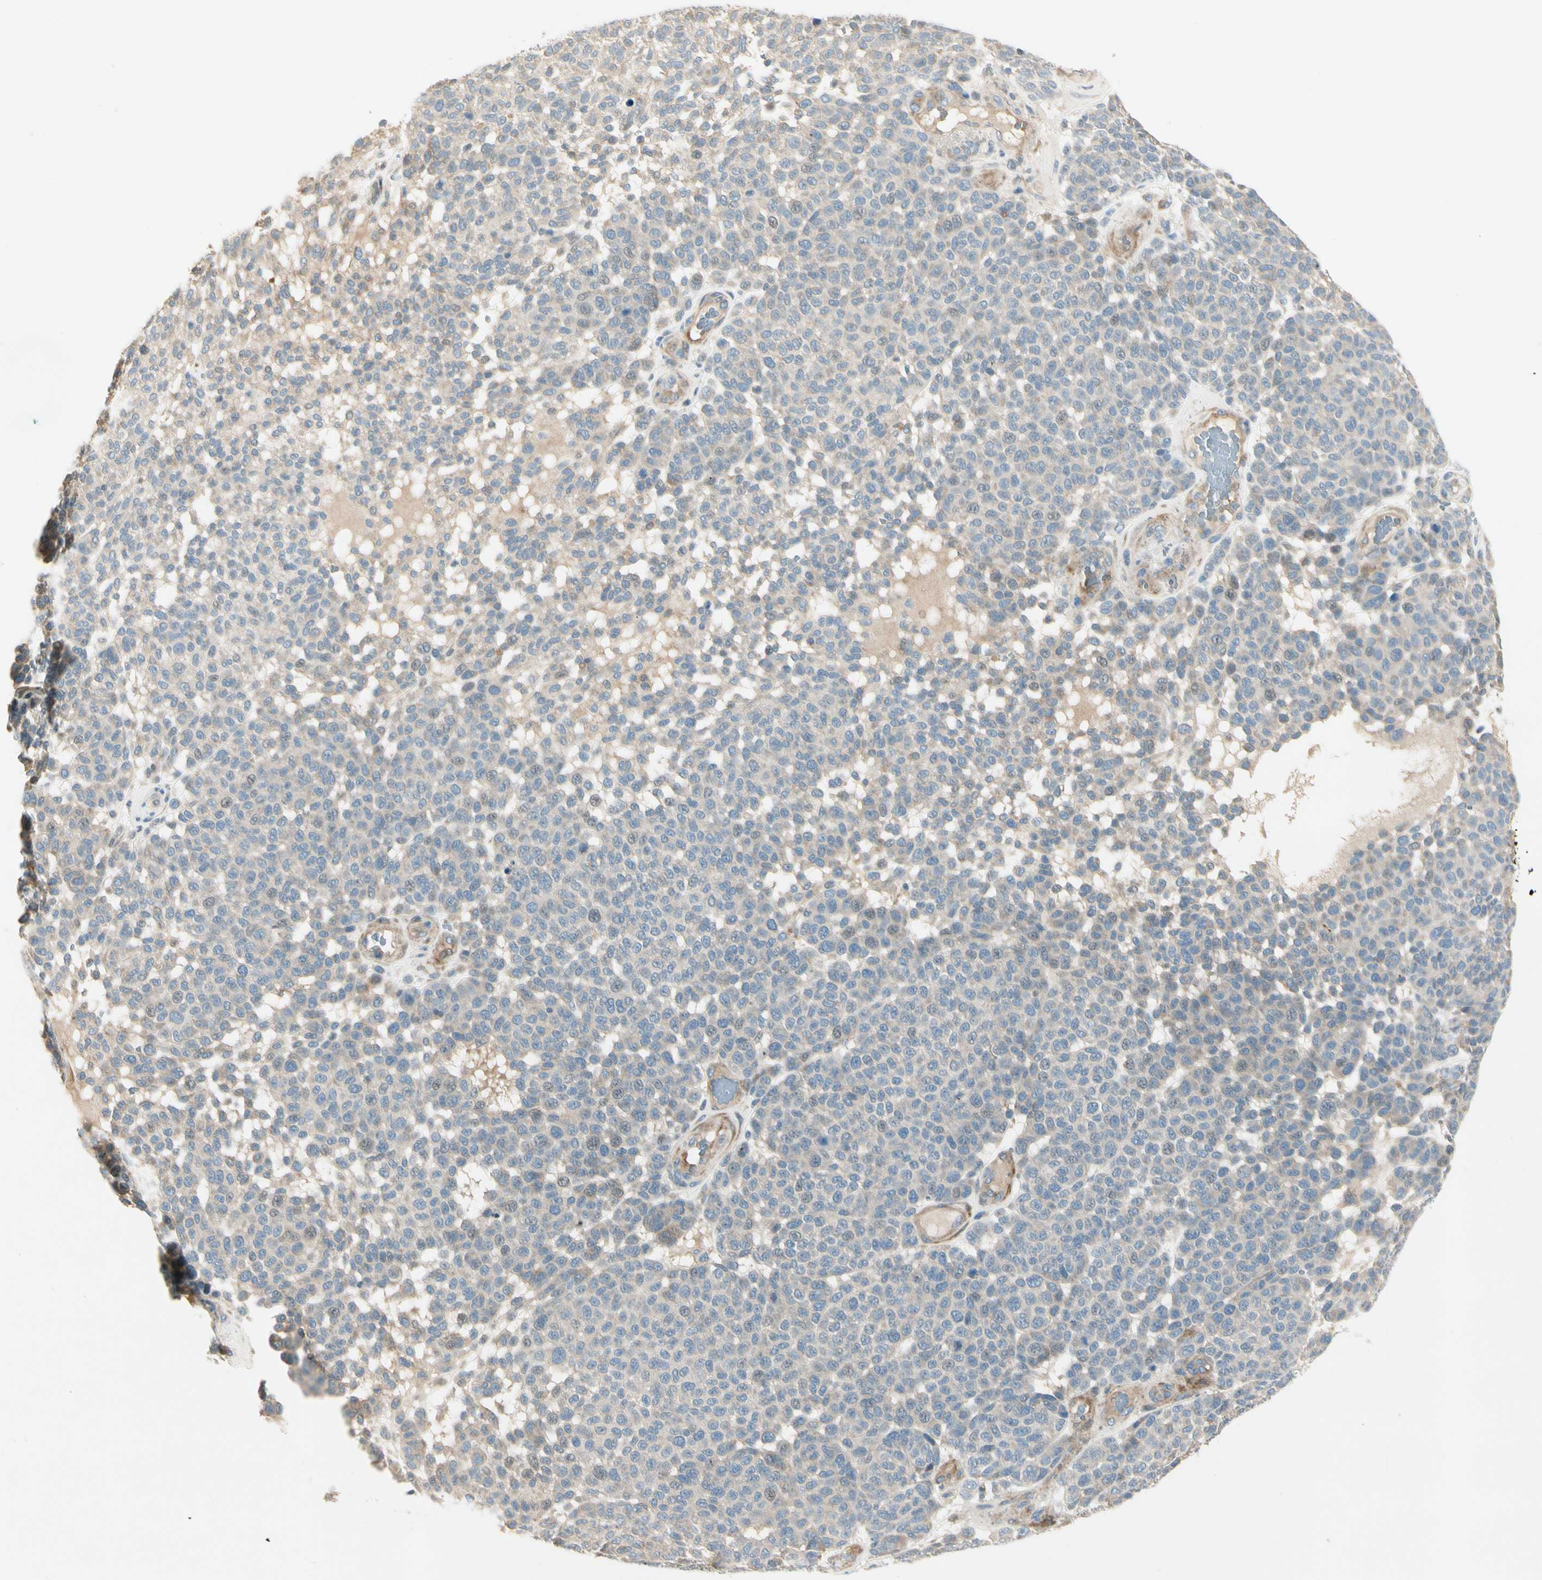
{"staining": {"intensity": "negative", "quantity": "none", "location": "none"}, "tissue": "melanoma", "cell_type": "Tumor cells", "image_type": "cancer", "snomed": [{"axis": "morphology", "description": "Malignant melanoma, NOS"}, {"axis": "topography", "description": "Skin"}], "caption": "Tumor cells are negative for protein expression in human malignant melanoma.", "gene": "ADGRA3", "patient": {"sex": "male", "age": 59}}